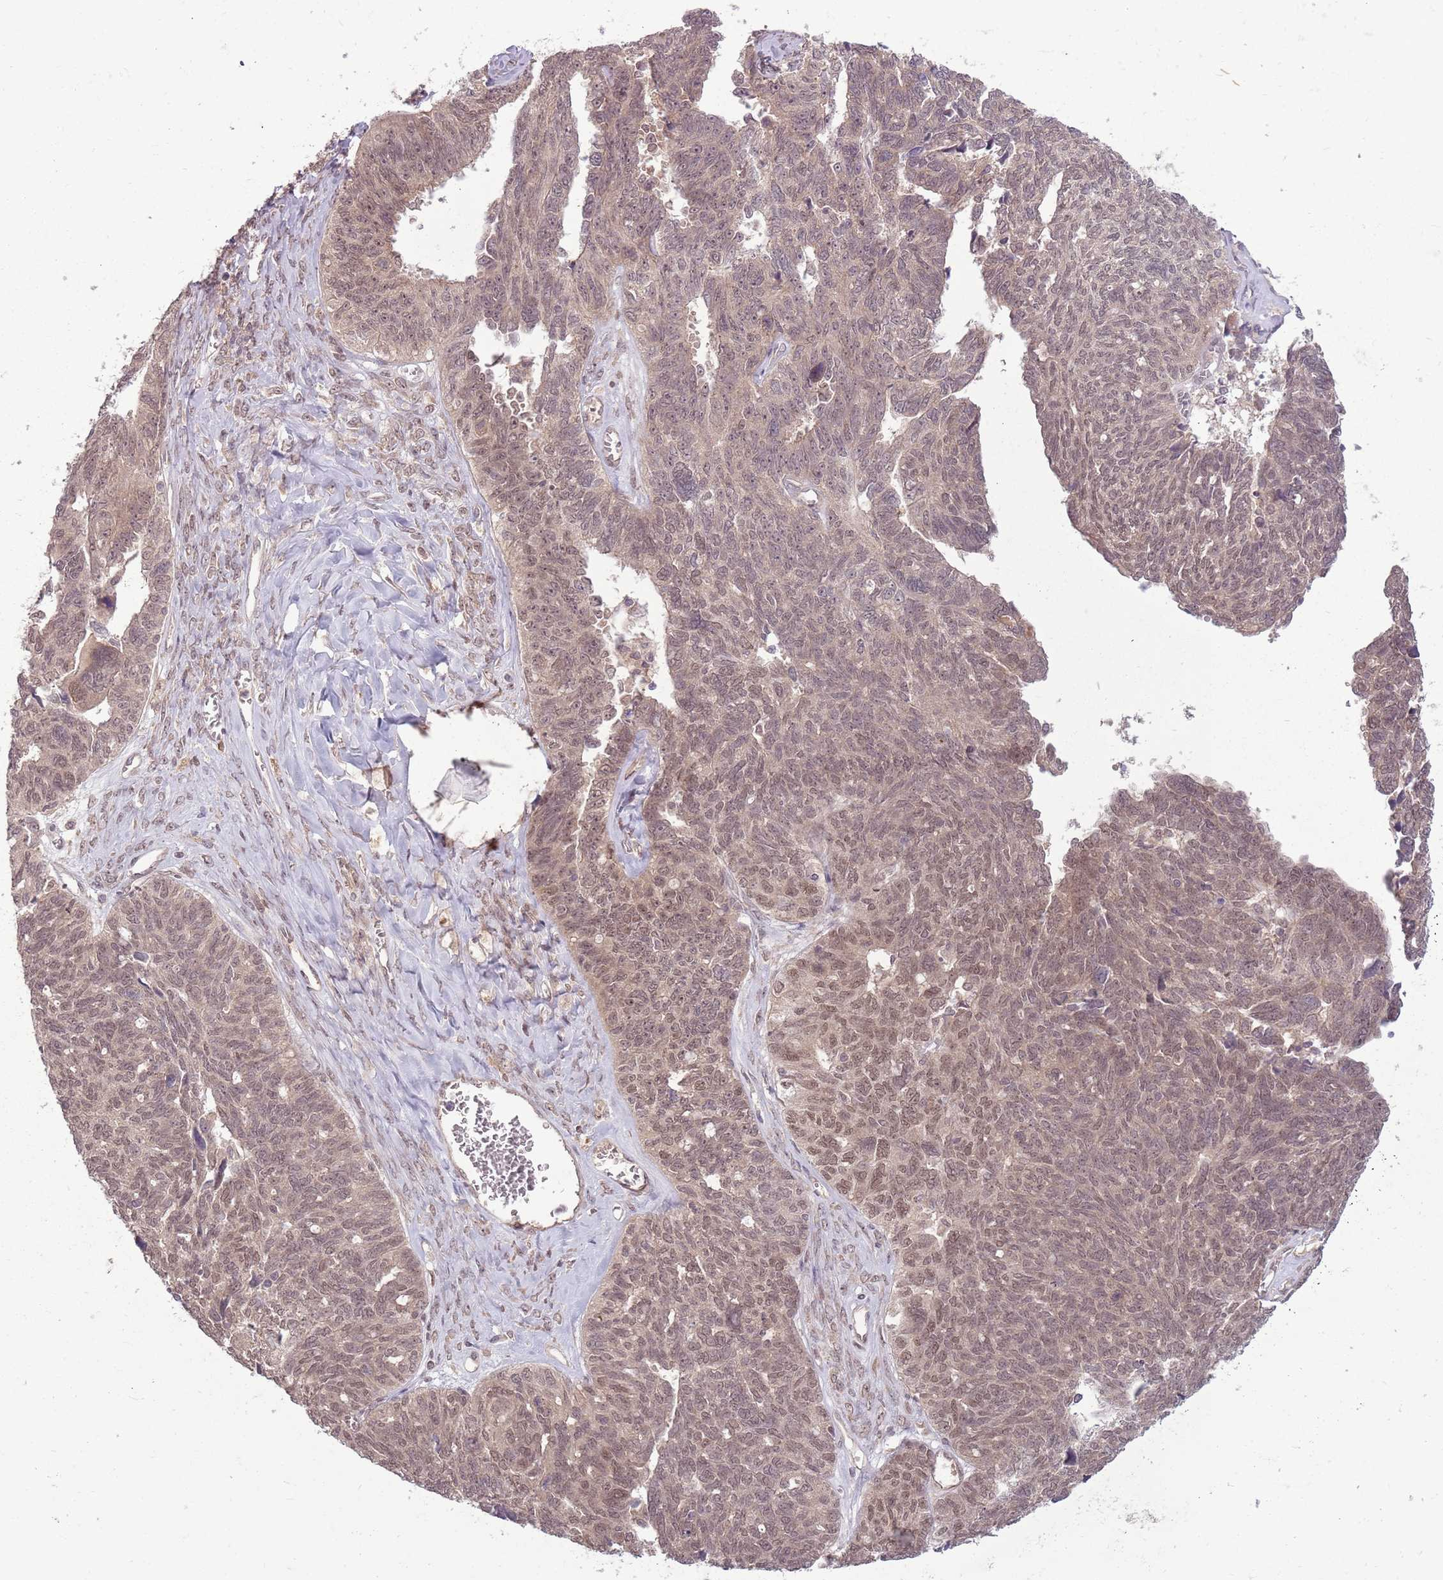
{"staining": {"intensity": "weak", "quantity": "25%-75%", "location": "nuclear"}, "tissue": "ovarian cancer", "cell_type": "Tumor cells", "image_type": "cancer", "snomed": [{"axis": "morphology", "description": "Cystadenocarcinoma, serous, NOS"}, {"axis": "topography", "description": "Ovary"}], "caption": "This histopathology image demonstrates ovarian cancer stained with IHC to label a protein in brown. The nuclear of tumor cells show weak positivity for the protein. Nuclei are counter-stained blue.", "gene": "ADAMTS3", "patient": {"sex": "female", "age": 79}}